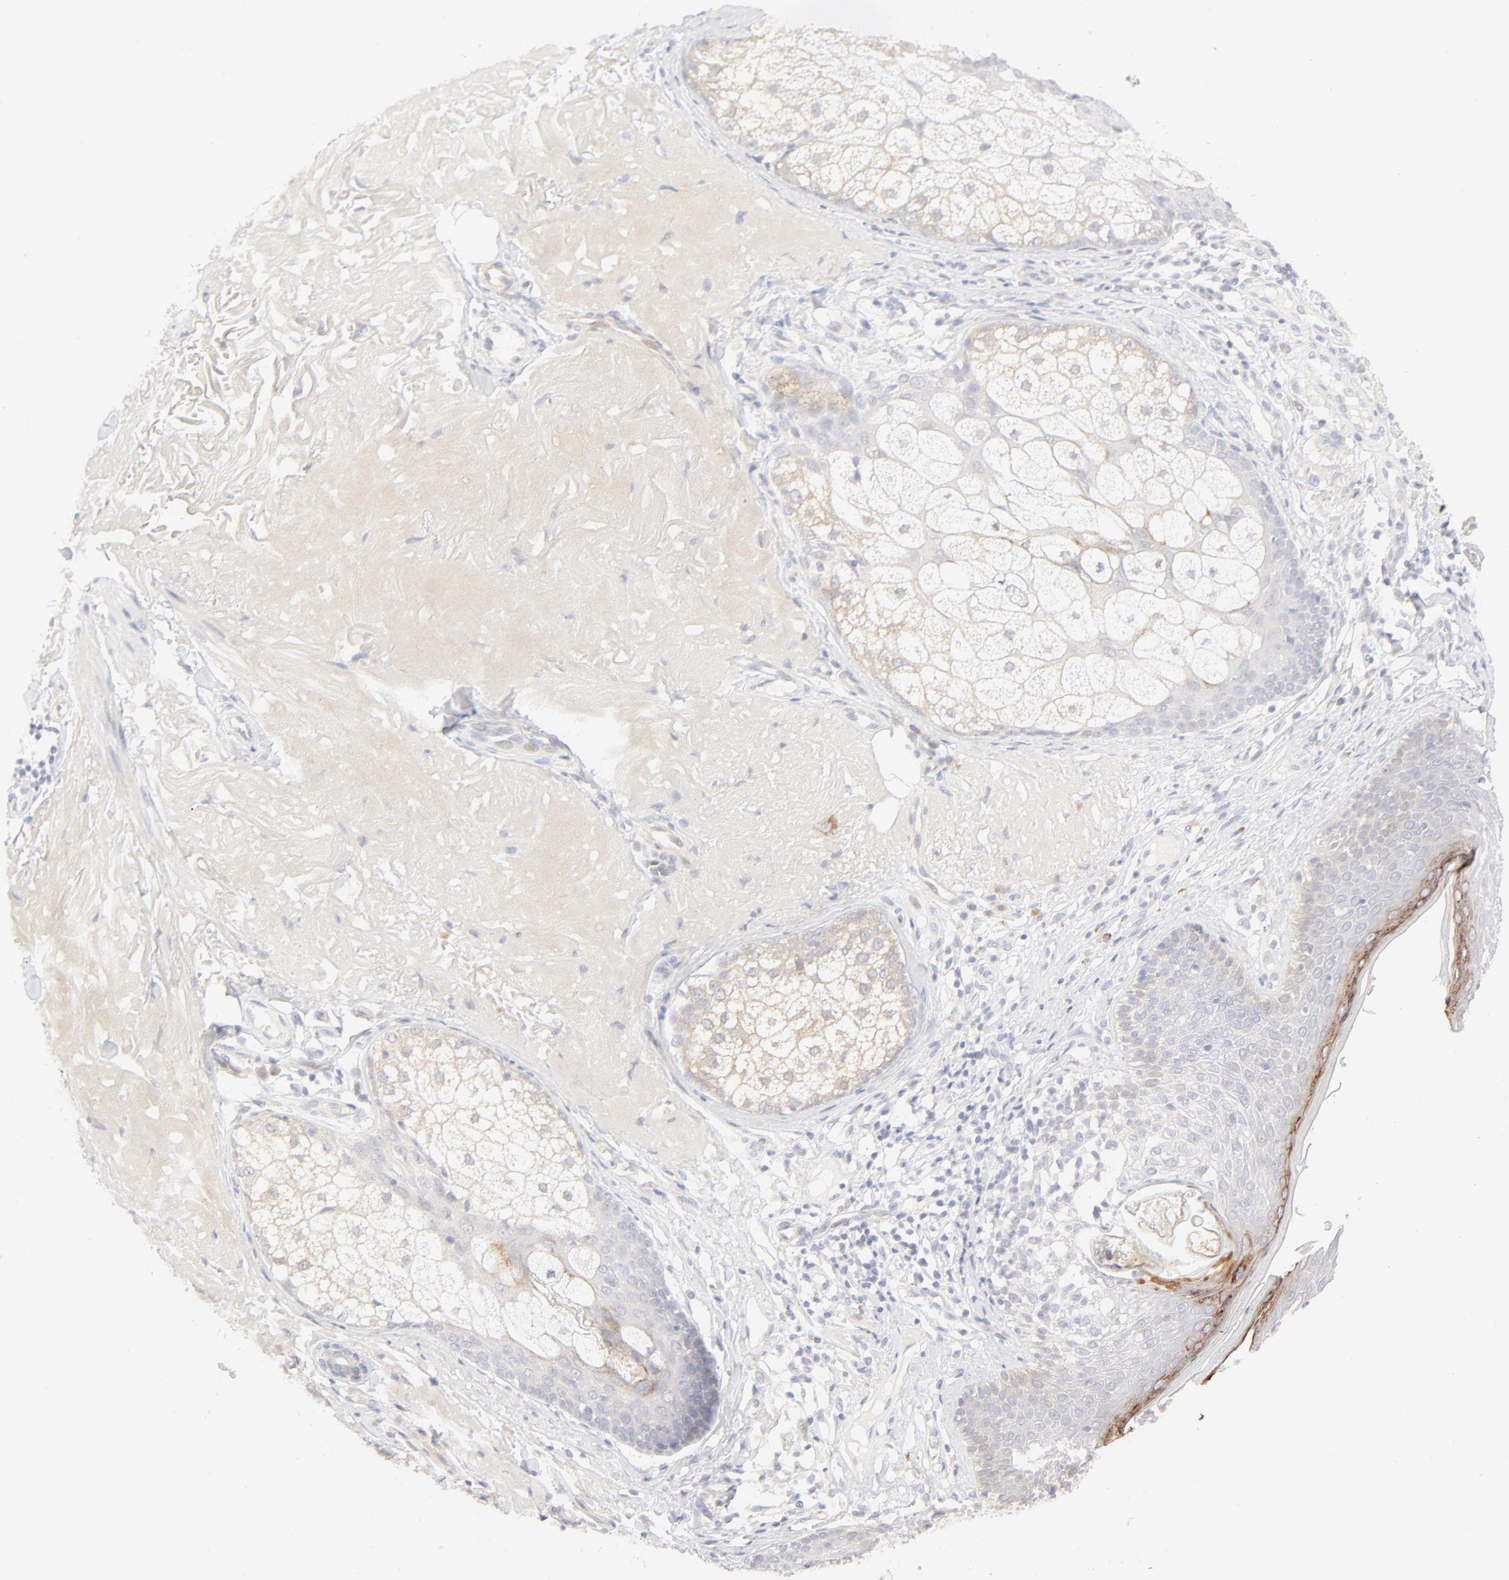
{"staining": {"intensity": "negative", "quantity": "none", "location": "none"}, "tissue": "skin cancer", "cell_type": "Tumor cells", "image_type": "cancer", "snomed": [{"axis": "morphology", "description": "Basal cell carcinoma"}, {"axis": "topography", "description": "Skin"}], "caption": "Tumor cells are negative for brown protein staining in basal cell carcinoma (skin). The staining was performed using DAB (3,3'-diaminobenzidine) to visualize the protein expression in brown, while the nuclei were stained in blue with hematoxylin (Magnification: 20x).", "gene": "NKX2-2", "patient": {"sex": "male", "age": 74}}